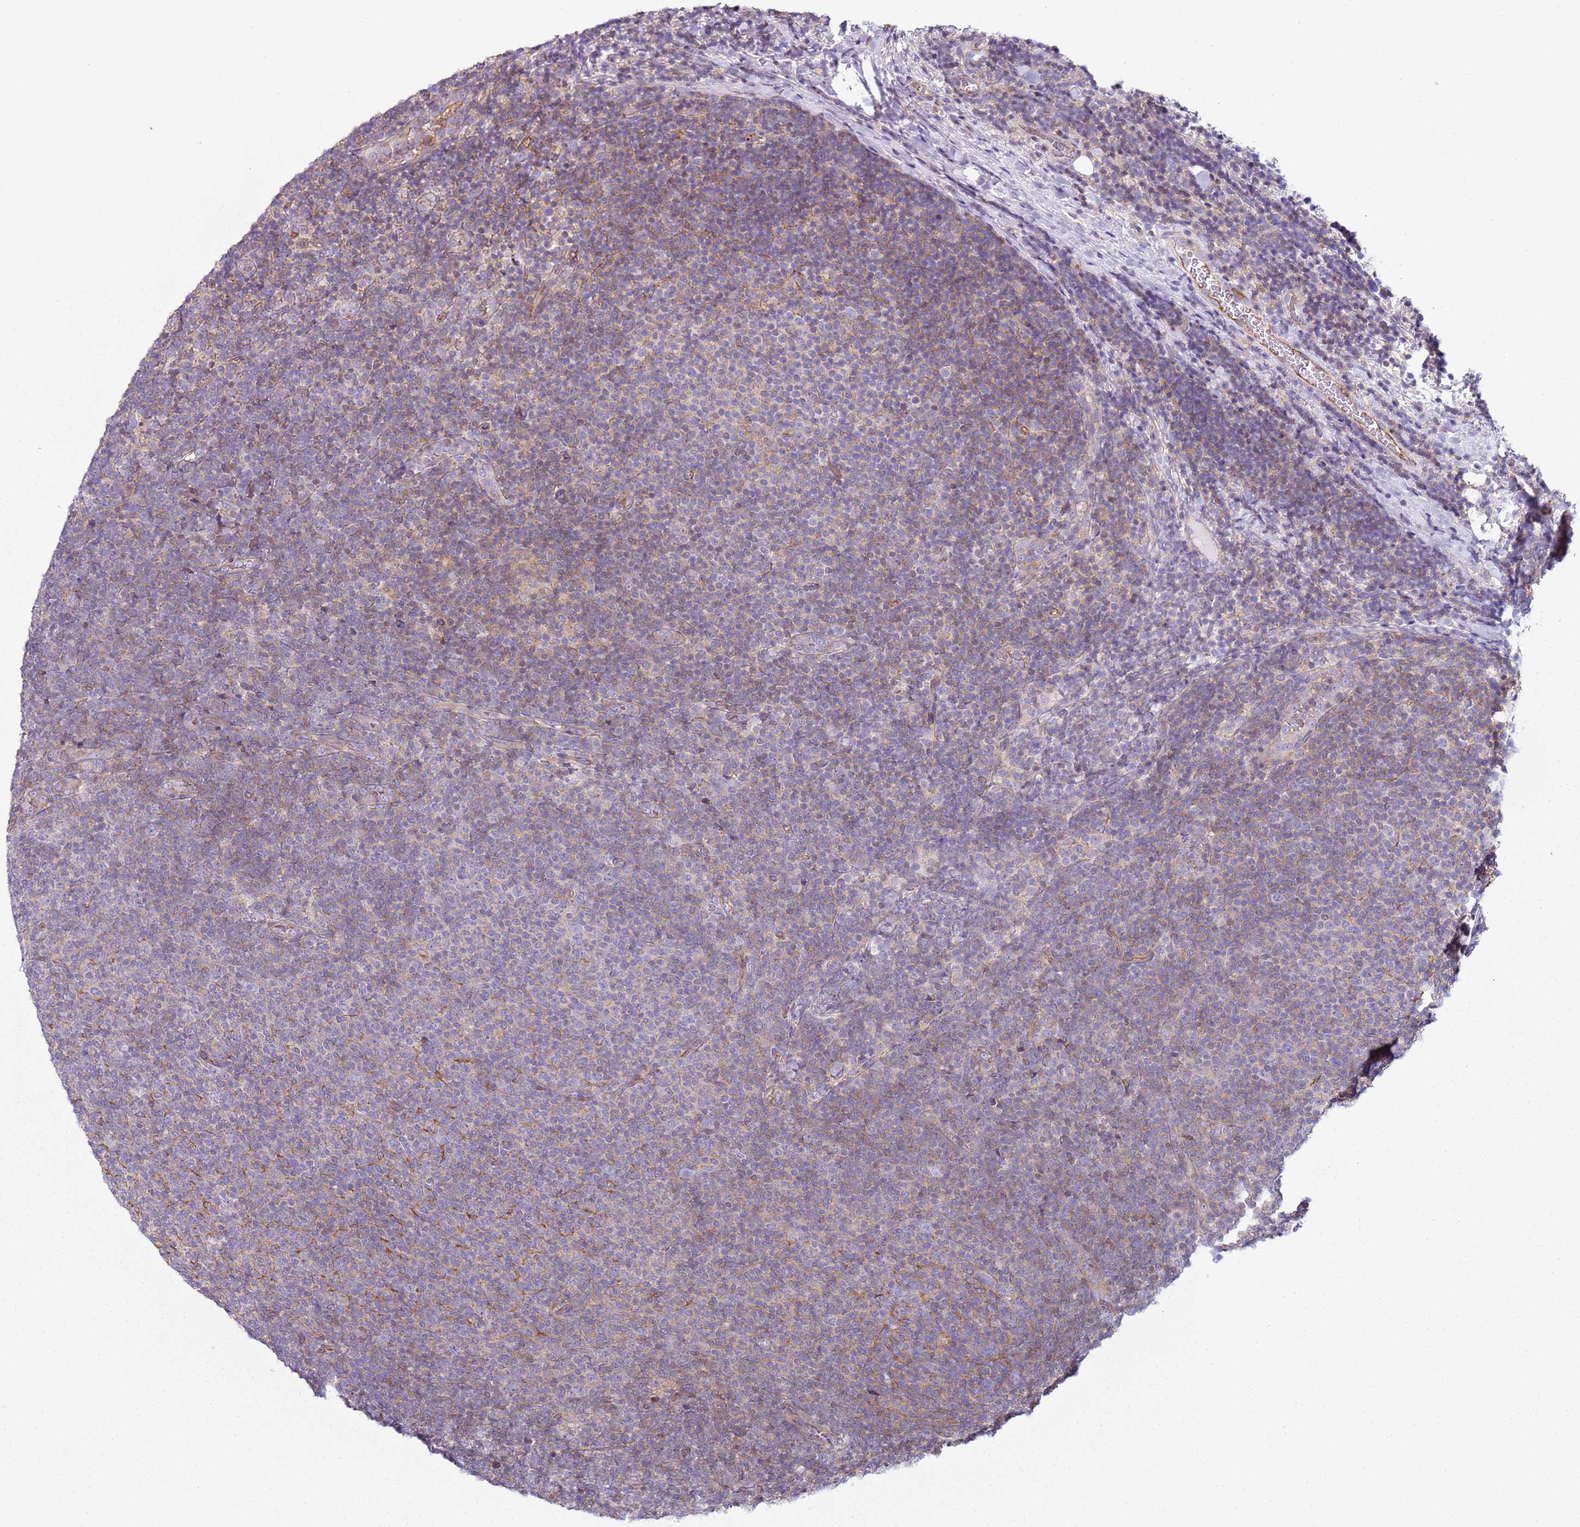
{"staining": {"intensity": "weak", "quantity": "25%-75%", "location": "cytoplasmic/membranous"}, "tissue": "lymphoma", "cell_type": "Tumor cells", "image_type": "cancer", "snomed": [{"axis": "morphology", "description": "Malignant lymphoma, non-Hodgkin's type, Low grade"}, {"axis": "topography", "description": "Lymph node"}], "caption": "Approximately 25%-75% of tumor cells in human low-grade malignant lymphoma, non-Hodgkin's type demonstrate weak cytoplasmic/membranous protein staining as visualized by brown immunohistochemical staining.", "gene": "GNAI3", "patient": {"sex": "male", "age": 66}}